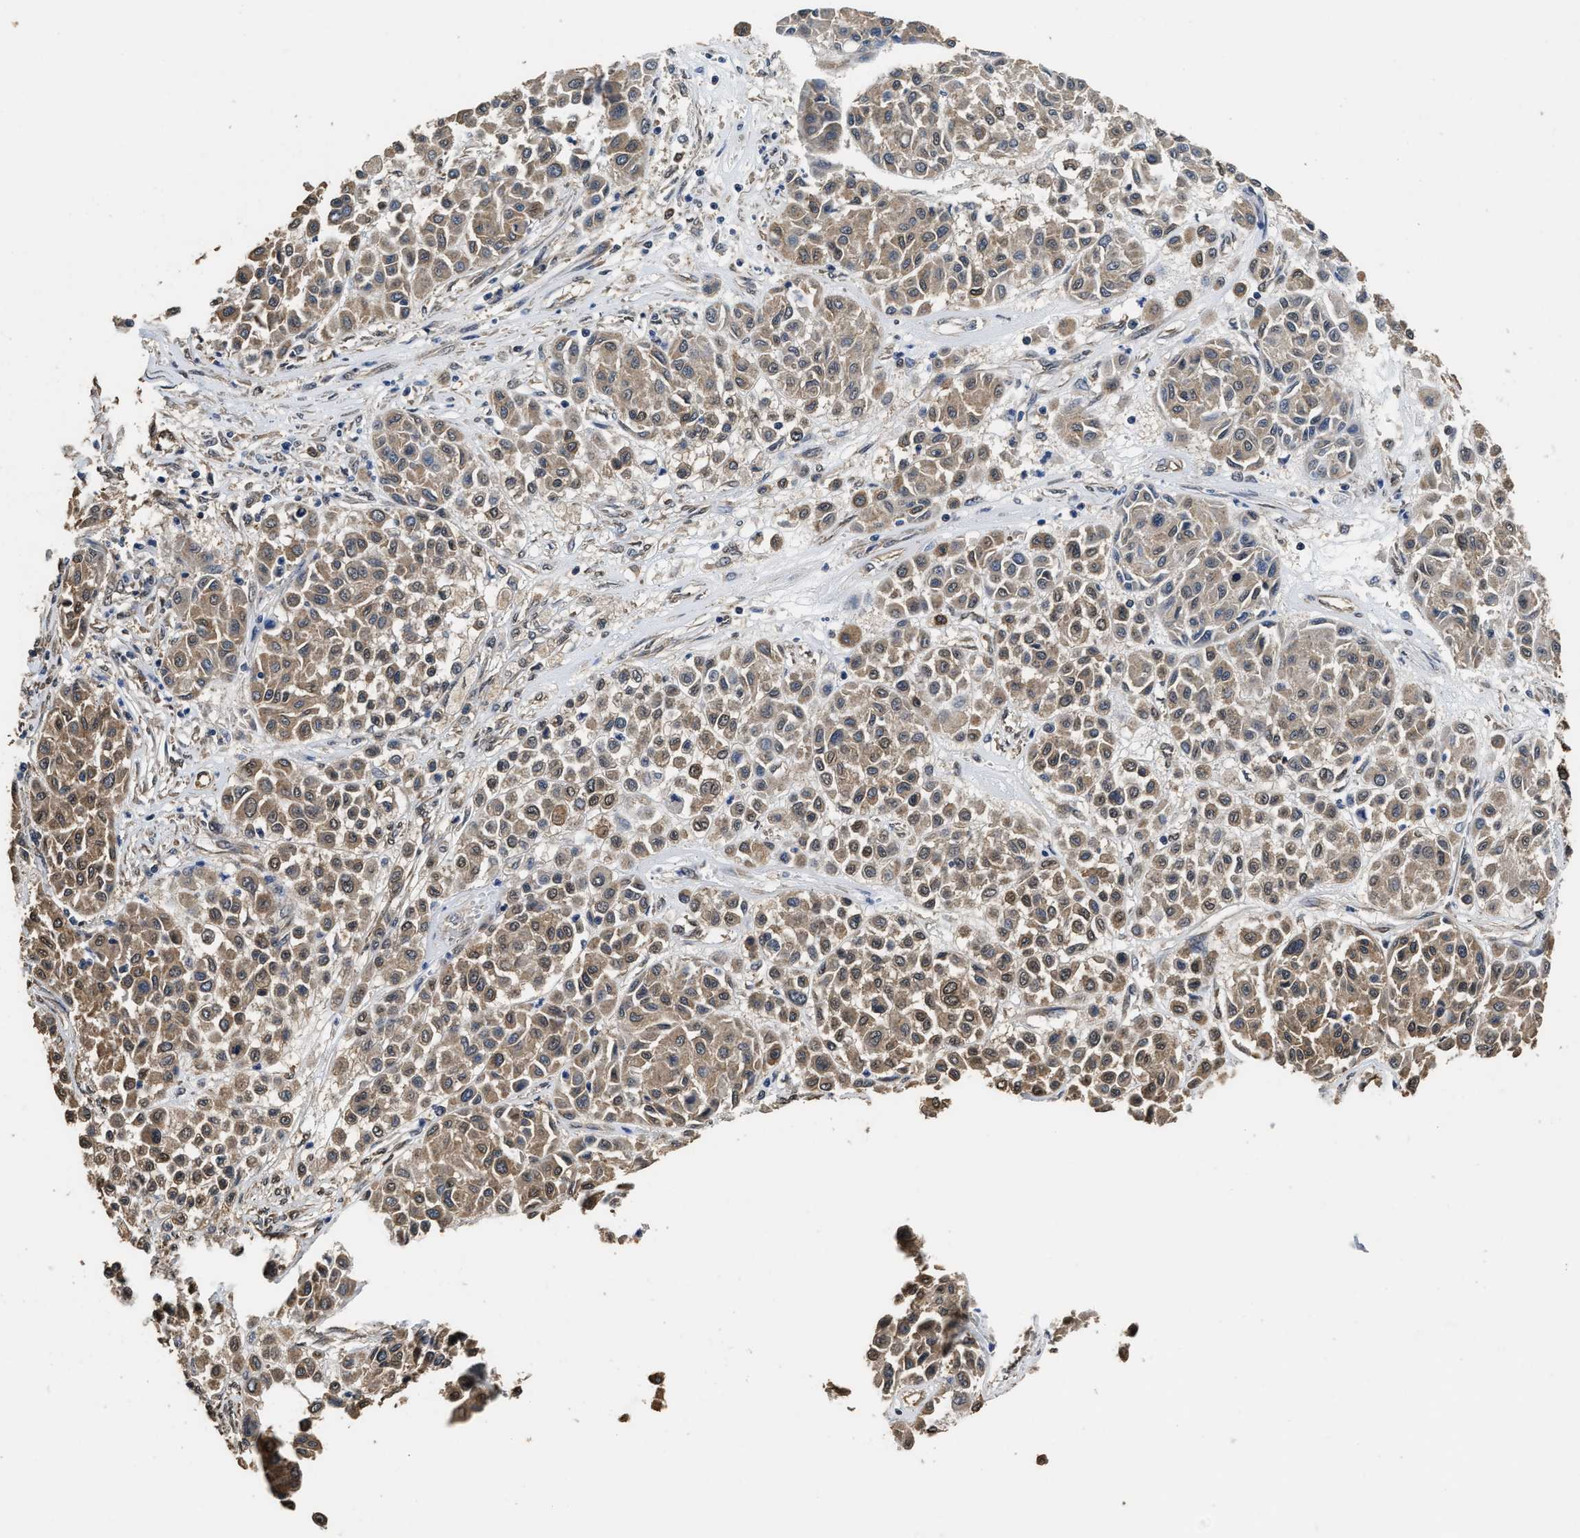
{"staining": {"intensity": "moderate", "quantity": ">75%", "location": "cytoplasmic/membranous,nuclear"}, "tissue": "melanoma", "cell_type": "Tumor cells", "image_type": "cancer", "snomed": [{"axis": "morphology", "description": "Malignant melanoma, Metastatic site"}, {"axis": "topography", "description": "Soft tissue"}], "caption": "About >75% of tumor cells in human malignant melanoma (metastatic site) display moderate cytoplasmic/membranous and nuclear protein expression as visualized by brown immunohistochemical staining.", "gene": "YWHAE", "patient": {"sex": "male", "age": 41}}